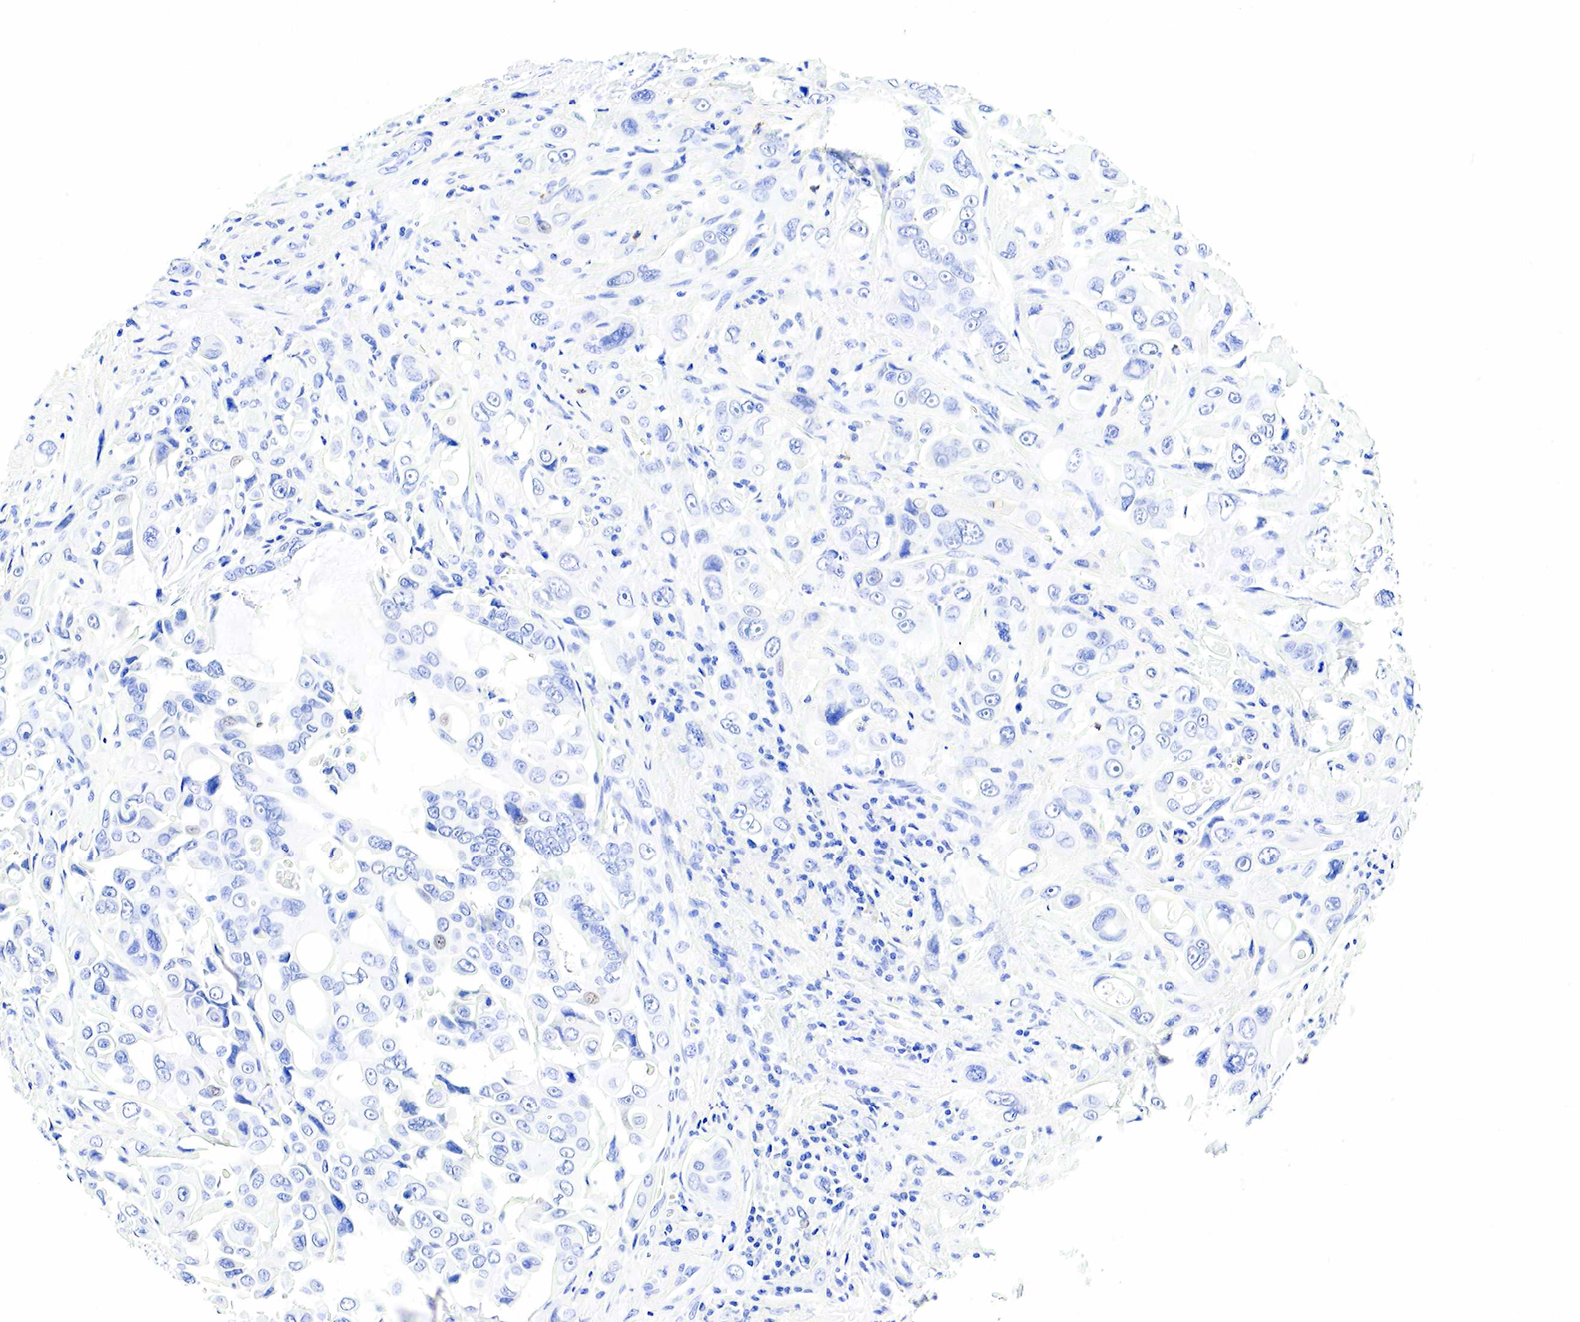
{"staining": {"intensity": "weak", "quantity": "<25%", "location": "nuclear"}, "tissue": "liver cancer", "cell_type": "Tumor cells", "image_type": "cancer", "snomed": [{"axis": "morphology", "description": "Cholangiocarcinoma"}, {"axis": "topography", "description": "Liver"}], "caption": "Tumor cells are negative for protein expression in human liver cancer (cholangiocarcinoma).", "gene": "FUT4", "patient": {"sex": "female", "age": 79}}